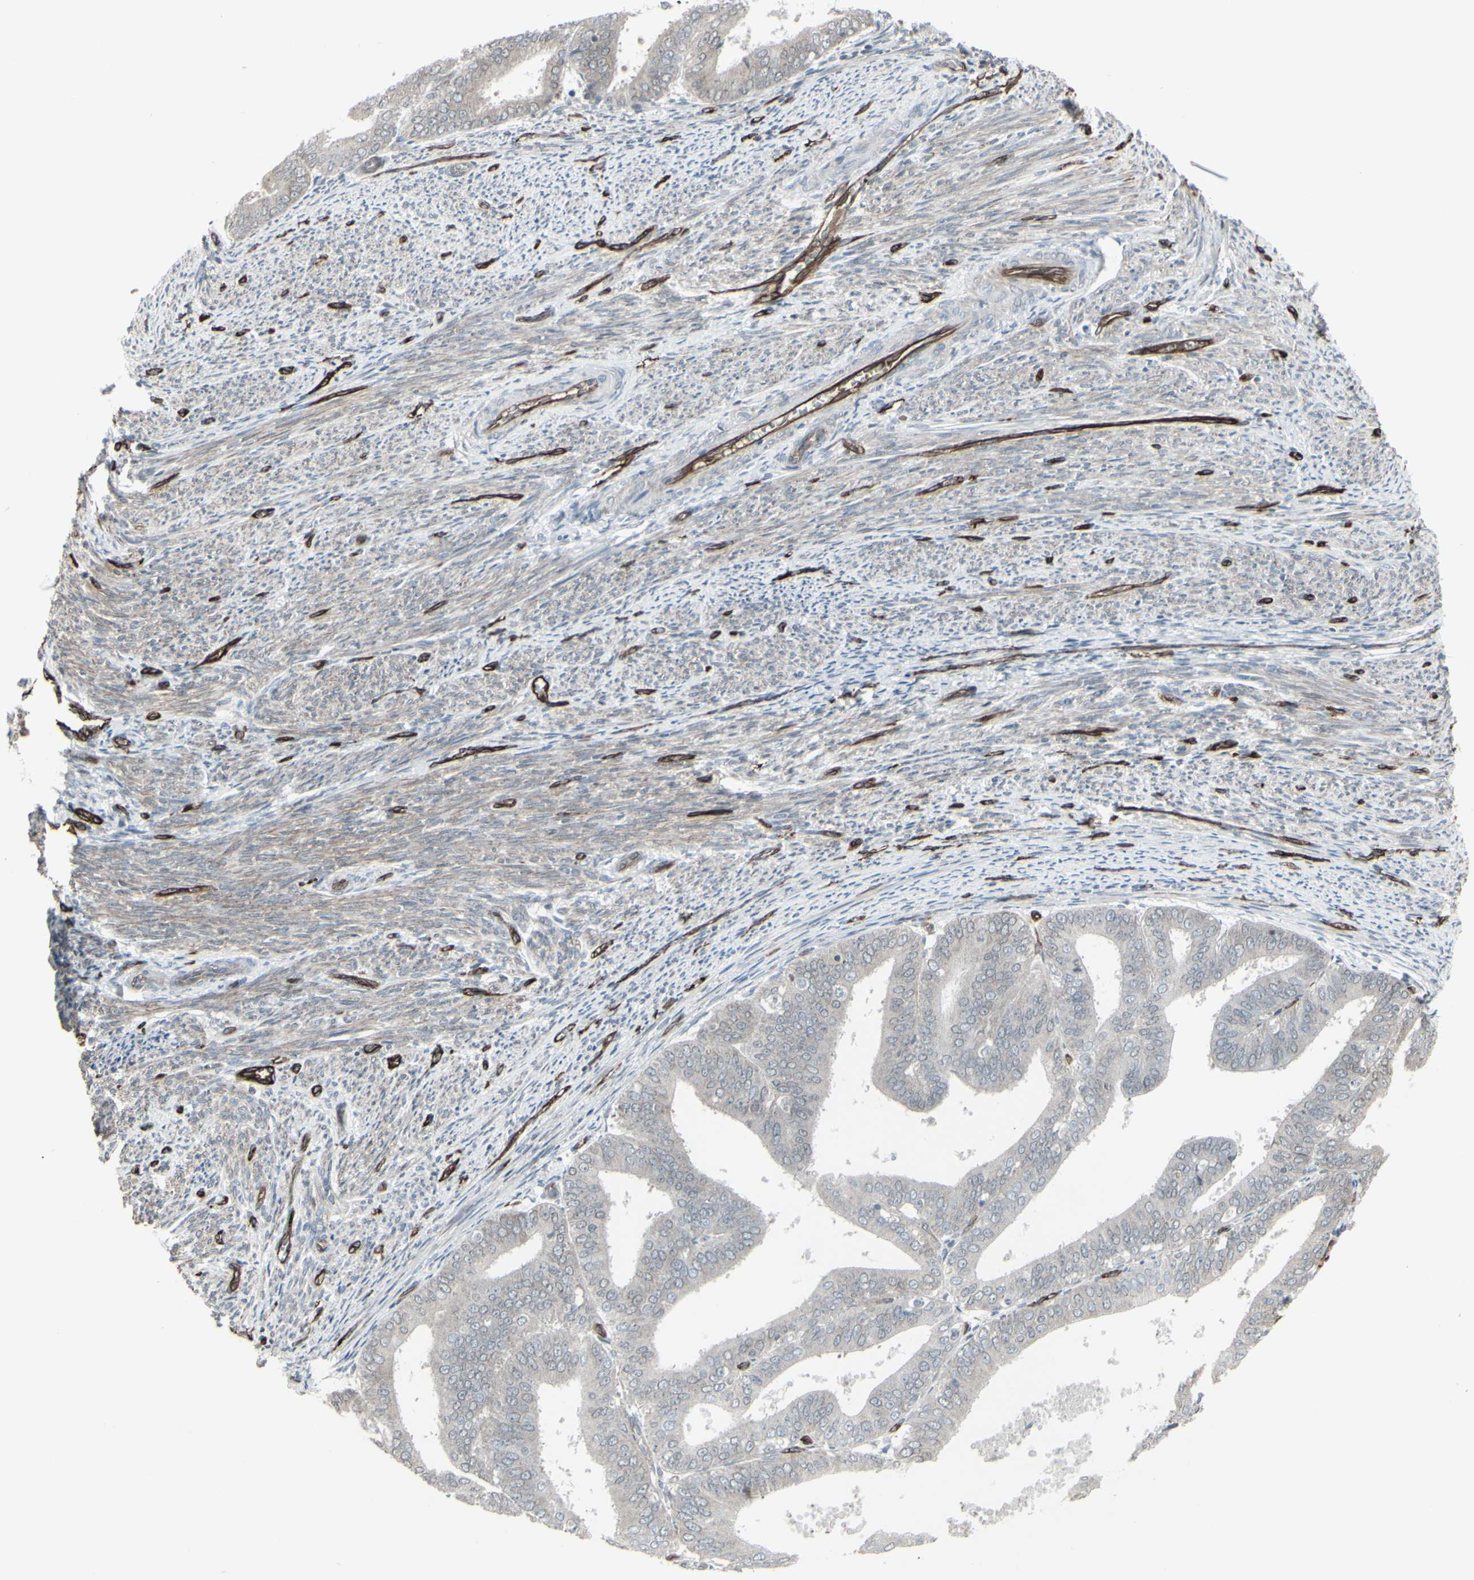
{"staining": {"intensity": "weak", "quantity": "25%-75%", "location": "cytoplasmic/membranous"}, "tissue": "endometrial cancer", "cell_type": "Tumor cells", "image_type": "cancer", "snomed": [{"axis": "morphology", "description": "Adenocarcinoma, NOS"}, {"axis": "topography", "description": "Endometrium"}], "caption": "Endometrial cancer stained for a protein shows weak cytoplasmic/membranous positivity in tumor cells. Immunohistochemistry stains the protein of interest in brown and the nuclei are stained blue.", "gene": "DTX3L", "patient": {"sex": "female", "age": 63}}